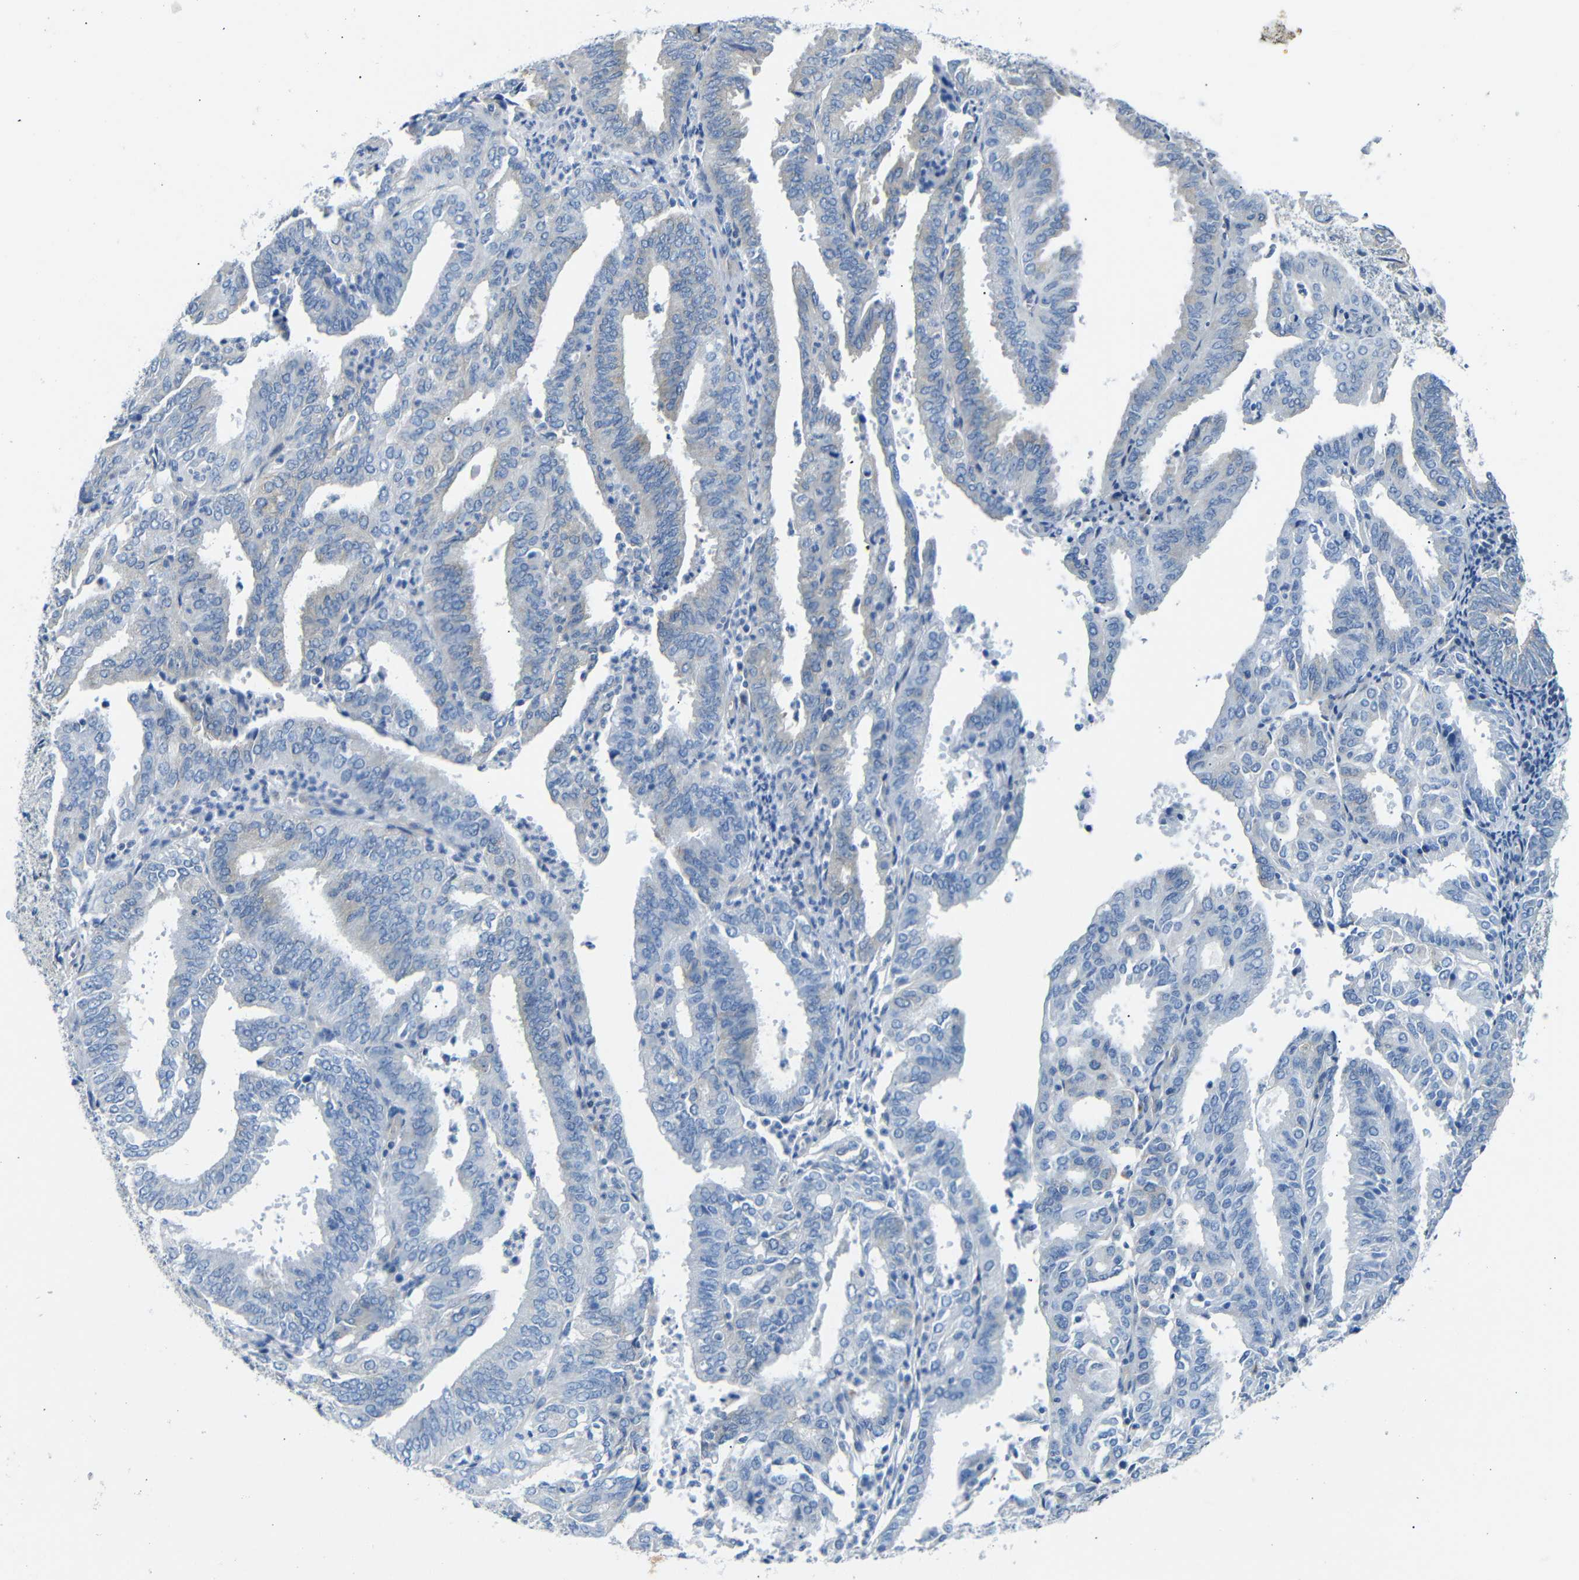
{"staining": {"intensity": "weak", "quantity": "<25%", "location": "cytoplasmic/membranous"}, "tissue": "endometrial cancer", "cell_type": "Tumor cells", "image_type": "cancer", "snomed": [{"axis": "morphology", "description": "Adenocarcinoma, NOS"}, {"axis": "topography", "description": "Uterus"}], "caption": "Immunohistochemical staining of human endometrial adenocarcinoma shows no significant positivity in tumor cells.", "gene": "DCP1A", "patient": {"sex": "female", "age": 60}}